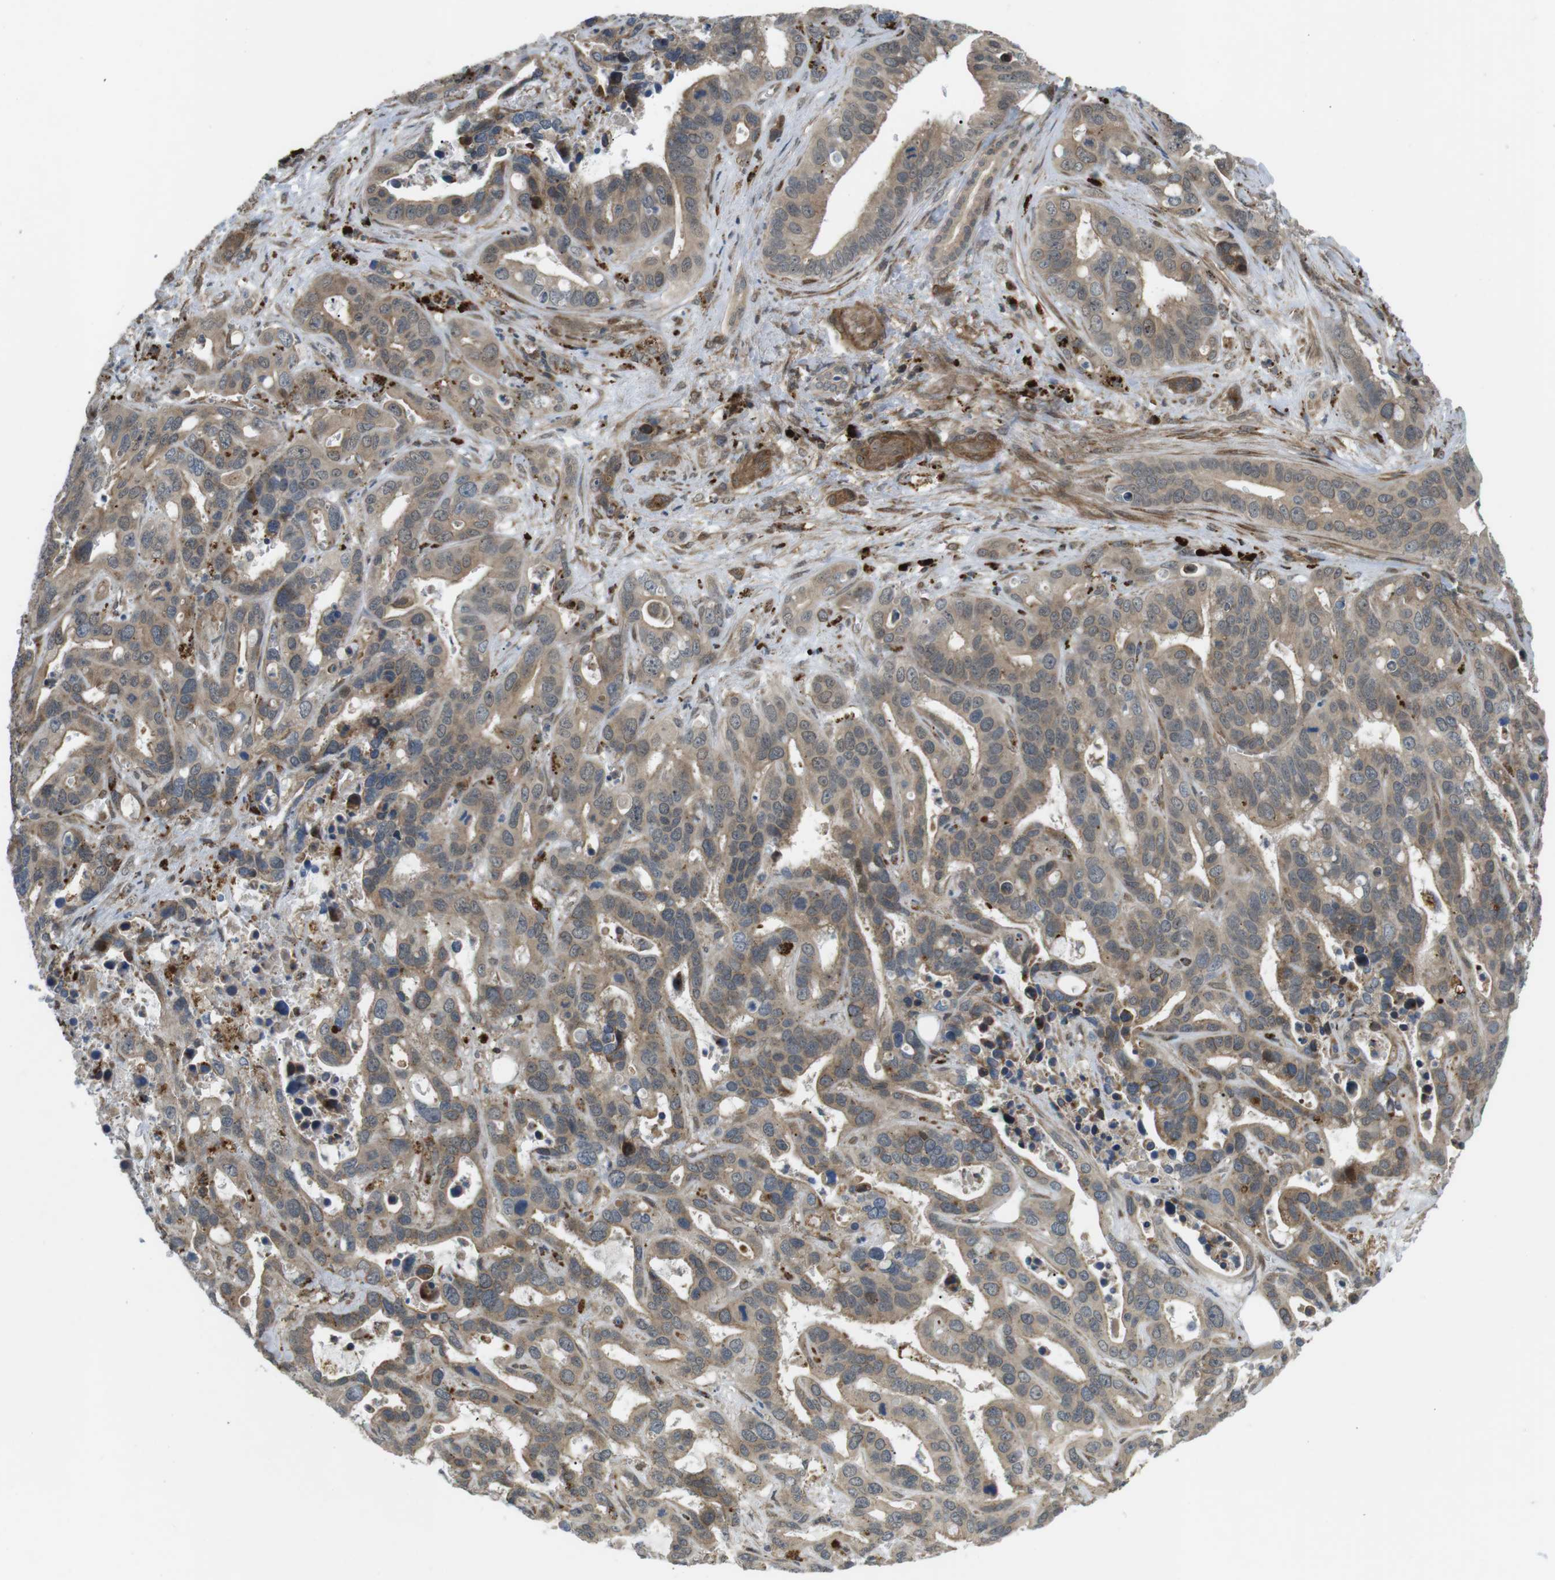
{"staining": {"intensity": "moderate", "quantity": ">75%", "location": "cytoplasmic/membranous"}, "tissue": "liver cancer", "cell_type": "Tumor cells", "image_type": "cancer", "snomed": [{"axis": "morphology", "description": "Cholangiocarcinoma"}, {"axis": "topography", "description": "Liver"}], "caption": "The micrograph reveals staining of cholangiocarcinoma (liver), revealing moderate cytoplasmic/membranous protein expression (brown color) within tumor cells.", "gene": "KANK2", "patient": {"sex": "female", "age": 65}}